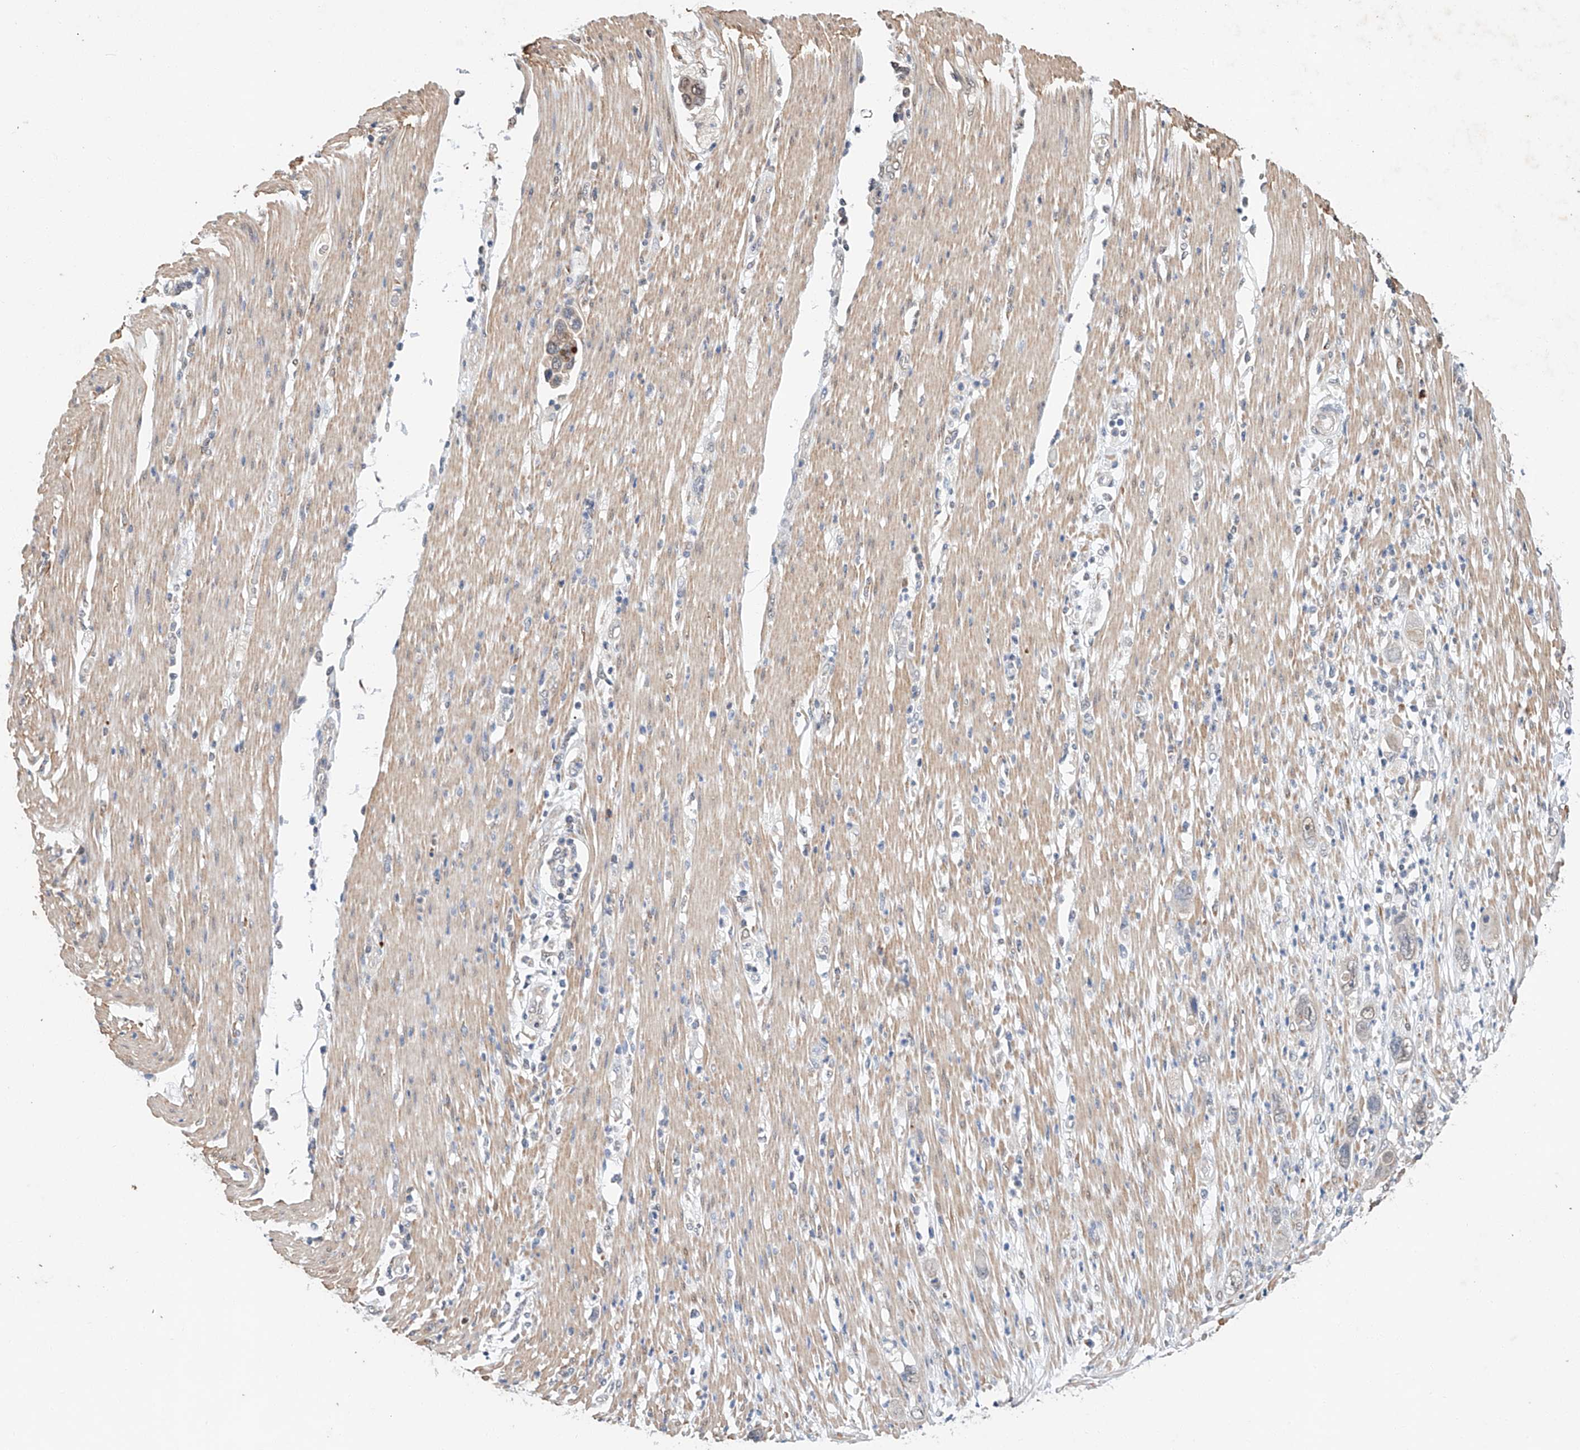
{"staining": {"intensity": "negative", "quantity": "none", "location": "none"}, "tissue": "pancreatic cancer", "cell_type": "Tumor cells", "image_type": "cancer", "snomed": [{"axis": "morphology", "description": "Adenocarcinoma, NOS"}, {"axis": "topography", "description": "Pancreas"}], "caption": "This image is of pancreatic cancer stained with immunohistochemistry to label a protein in brown with the nuclei are counter-stained blue. There is no staining in tumor cells.", "gene": "CTDP1", "patient": {"sex": "female", "age": 71}}